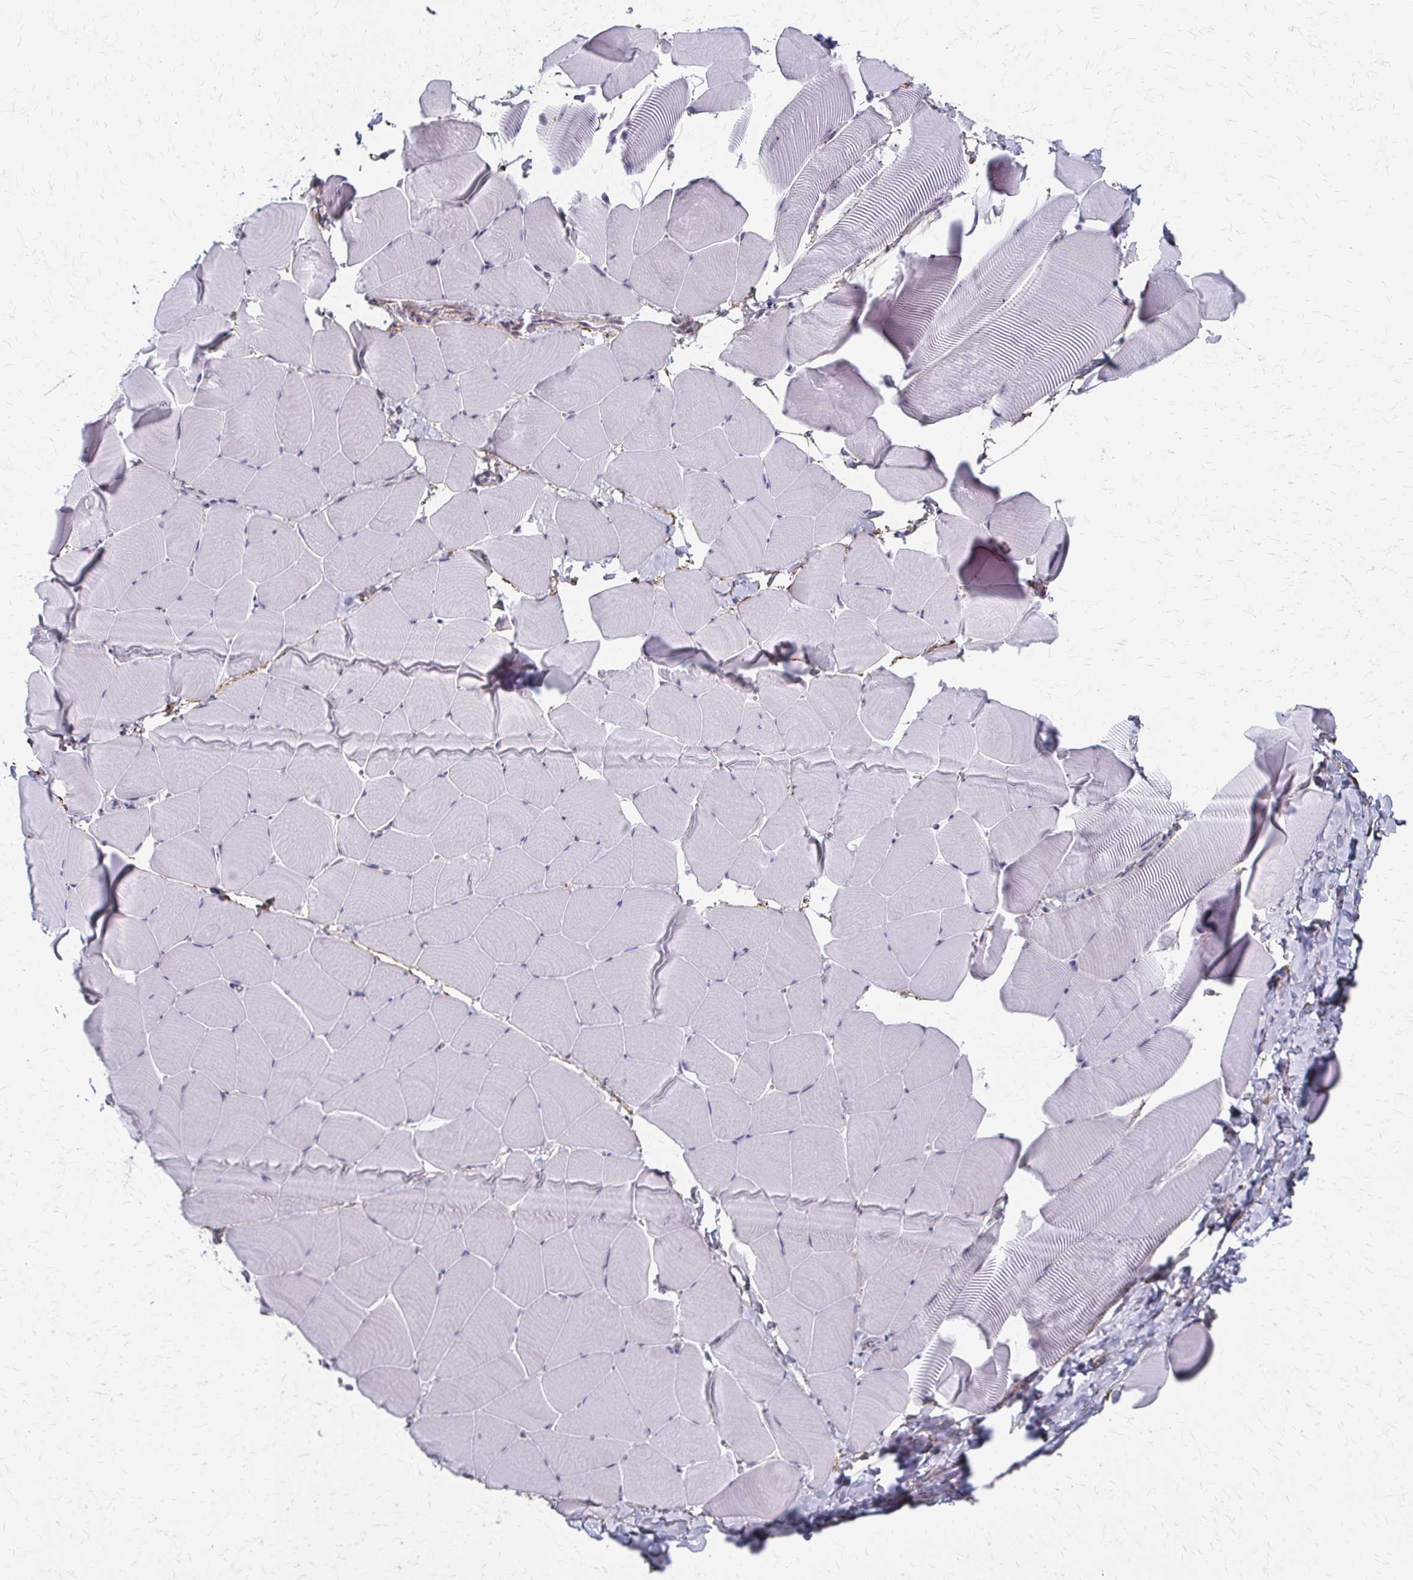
{"staining": {"intensity": "negative", "quantity": "none", "location": "none"}, "tissue": "skeletal muscle", "cell_type": "Myocytes", "image_type": "normal", "snomed": [{"axis": "morphology", "description": "Normal tissue, NOS"}, {"axis": "topography", "description": "Skeletal muscle"}], "caption": "Skeletal muscle stained for a protein using immunohistochemistry reveals no positivity myocytes.", "gene": "PES1", "patient": {"sex": "male", "age": 25}}